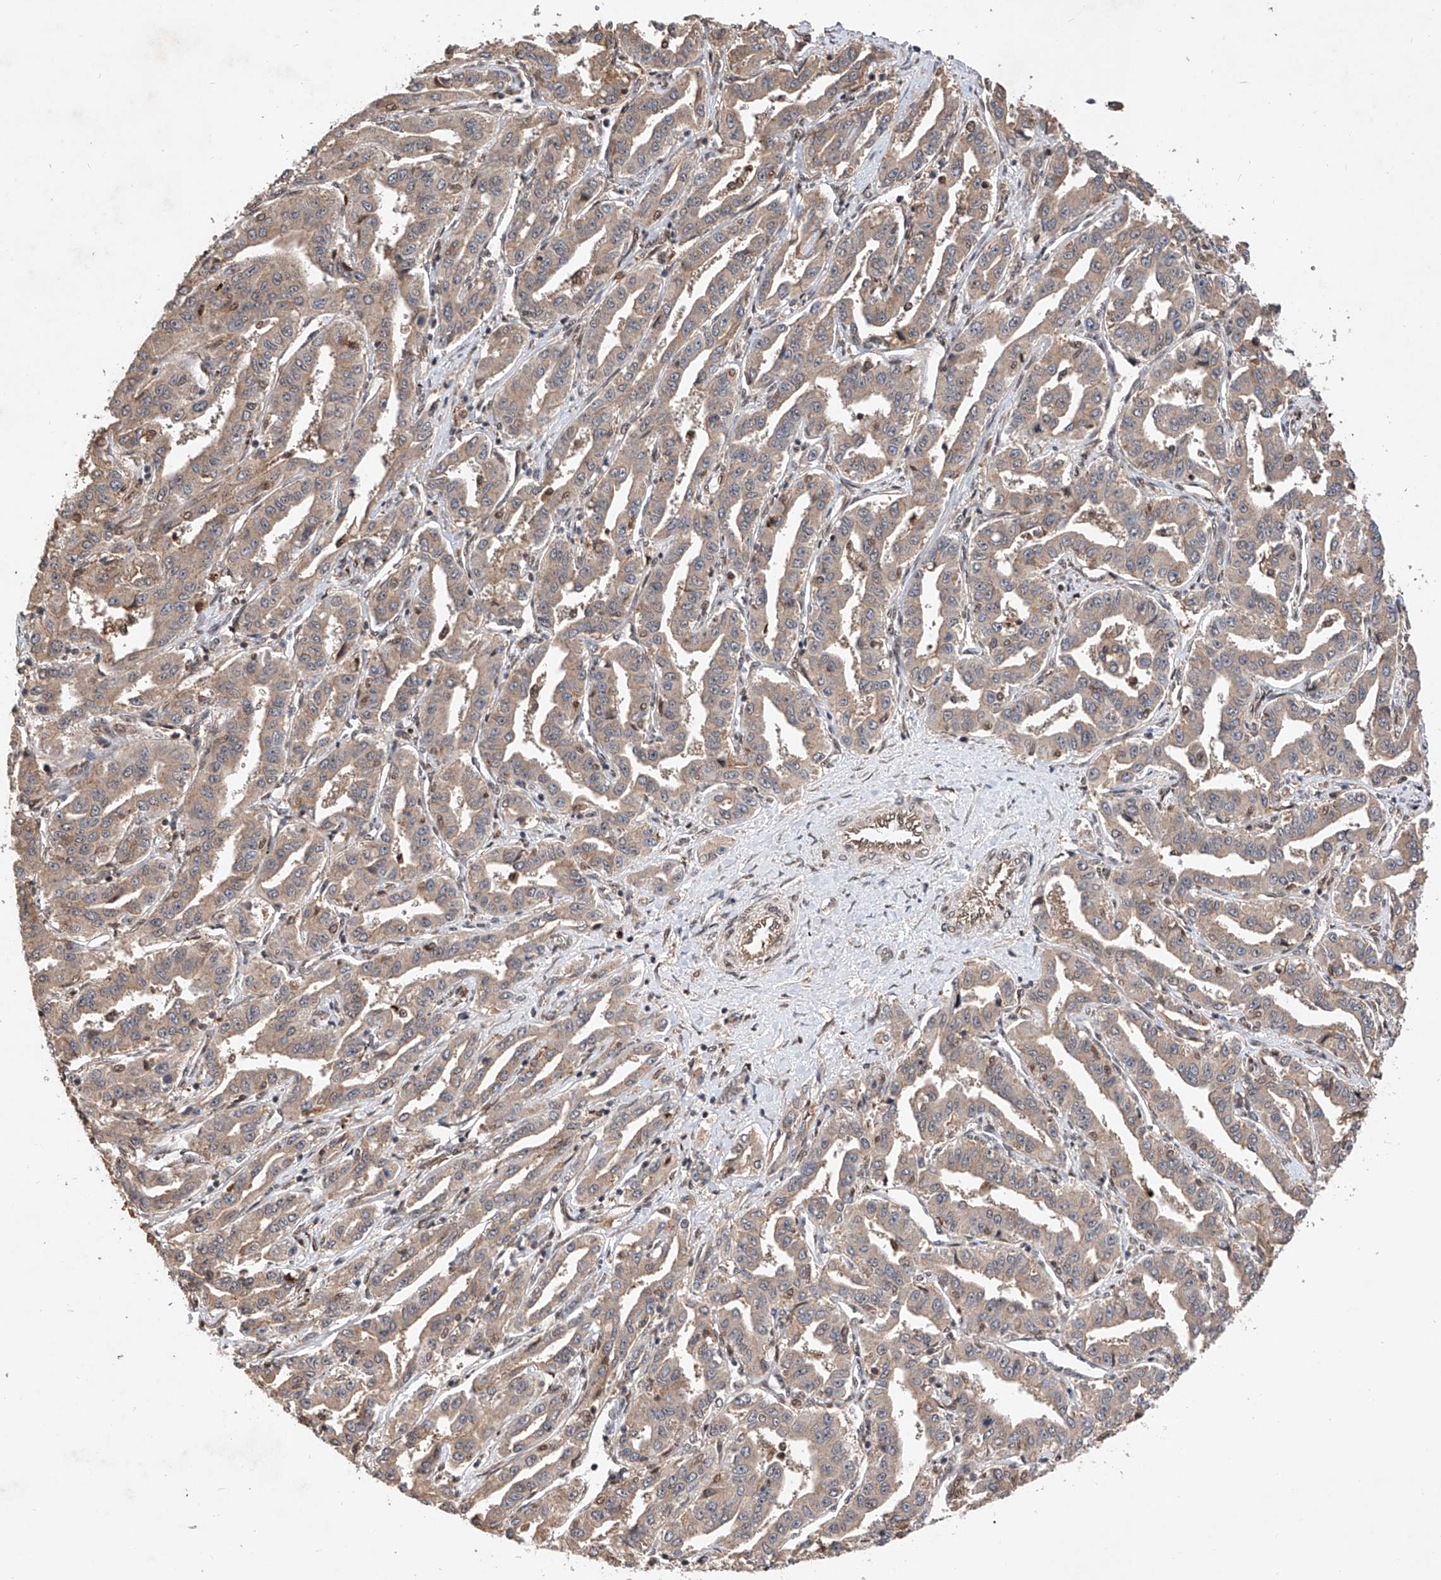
{"staining": {"intensity": "weak", "quantity": ">75%", "location": "cytoplasmic/membranous"}, "tissue": "liver cancer", "cell_type": "Tumor cells", "image_type": "cancer", "snomed": [{"axis": "morphology", "description": "Cholangiocarcinoma"}, {"axis": "topography", "description": "Liver"}], "caption": "Immunohistochemical staining of cholangiocarcinoma (liver) demonstrates low levels of weak cytoplasmic/membranous protein positivity in approximately >75% of tumor cells.", "gene": "RILPL2", "patient": {"sex": "male", "age": 59}}